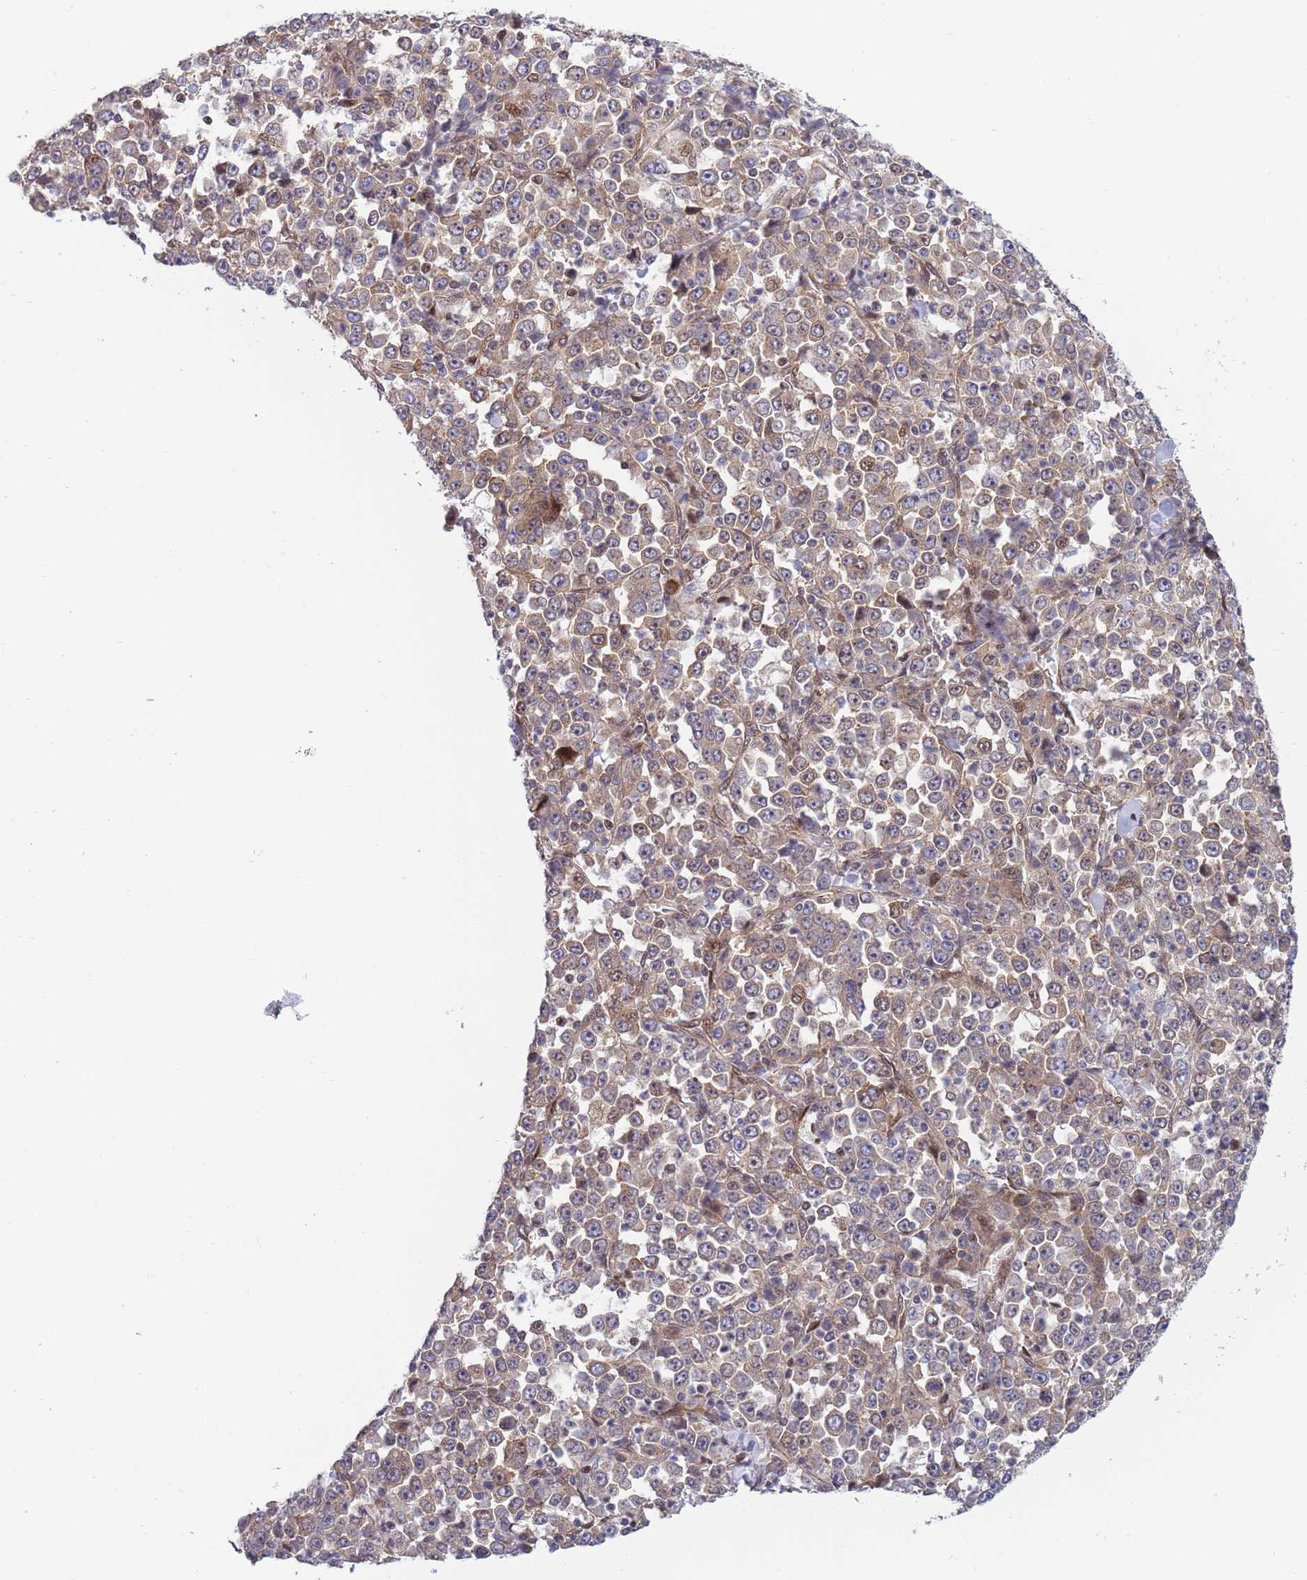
{"staining": {"intensity": "weak", "quantity": ">75%", "location": "cytoplasmic/membranous"}, "tissue": "stomach cancer", "cell_type": "Tumor cells", "image_type": "cancer", "snomed": [{"axis": "morphology", "description": "Normal tissue, NOS"}, {"axis": "morphology", "description": "Adenocarcinoma, NOS"}, {"axis": "topography", "description": "Stomach, upper"}, {"axis": "topography", "description": "Stomach"}], "caption": "Human stomach cancer stained with a protein marker demonstrates weak staining in tumor cells.", "gene": "TBX10", "patient": {"sex": "male", "age": 59}}